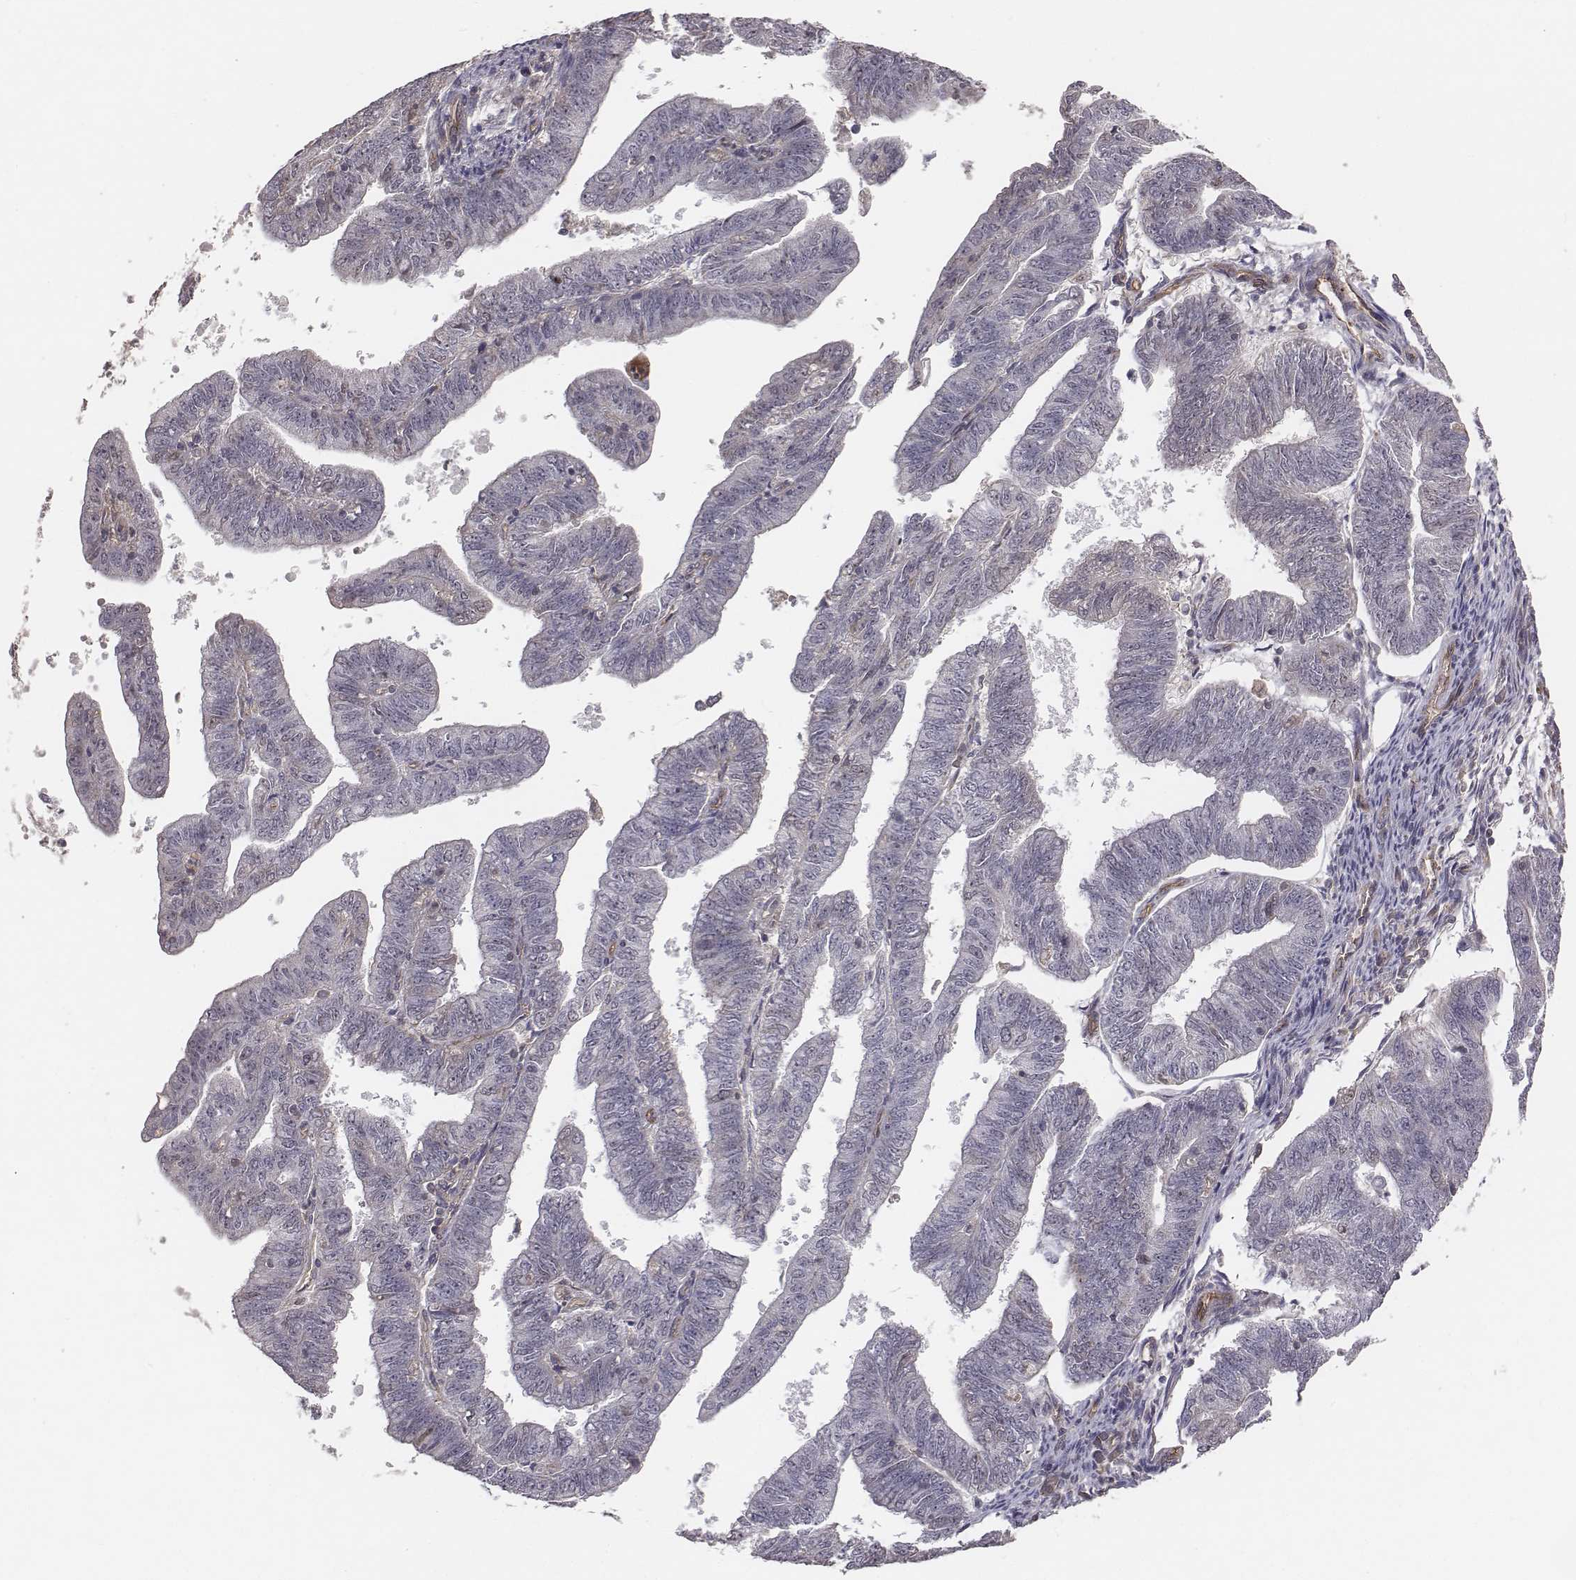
{"staining": {"intensity": "negative", "quantity": "none", "location": "none"}, "tissue": "endometrial cancer", "cell_type": "Tumor cells", "image_type": "cancer", "snomed": [{"axis": "morphology", "description": "Adenocarcinoma, NOS"}, {"axis": "topography", "description": "Endometrium"}], "caption": "This is a photomicrograph of immunohistochemistry staining of endometrial adenocarcinoma, which shows no expression in tumor cells.", "gene": "PTPRG", "patient": {"sex": "female", "age": 82}}